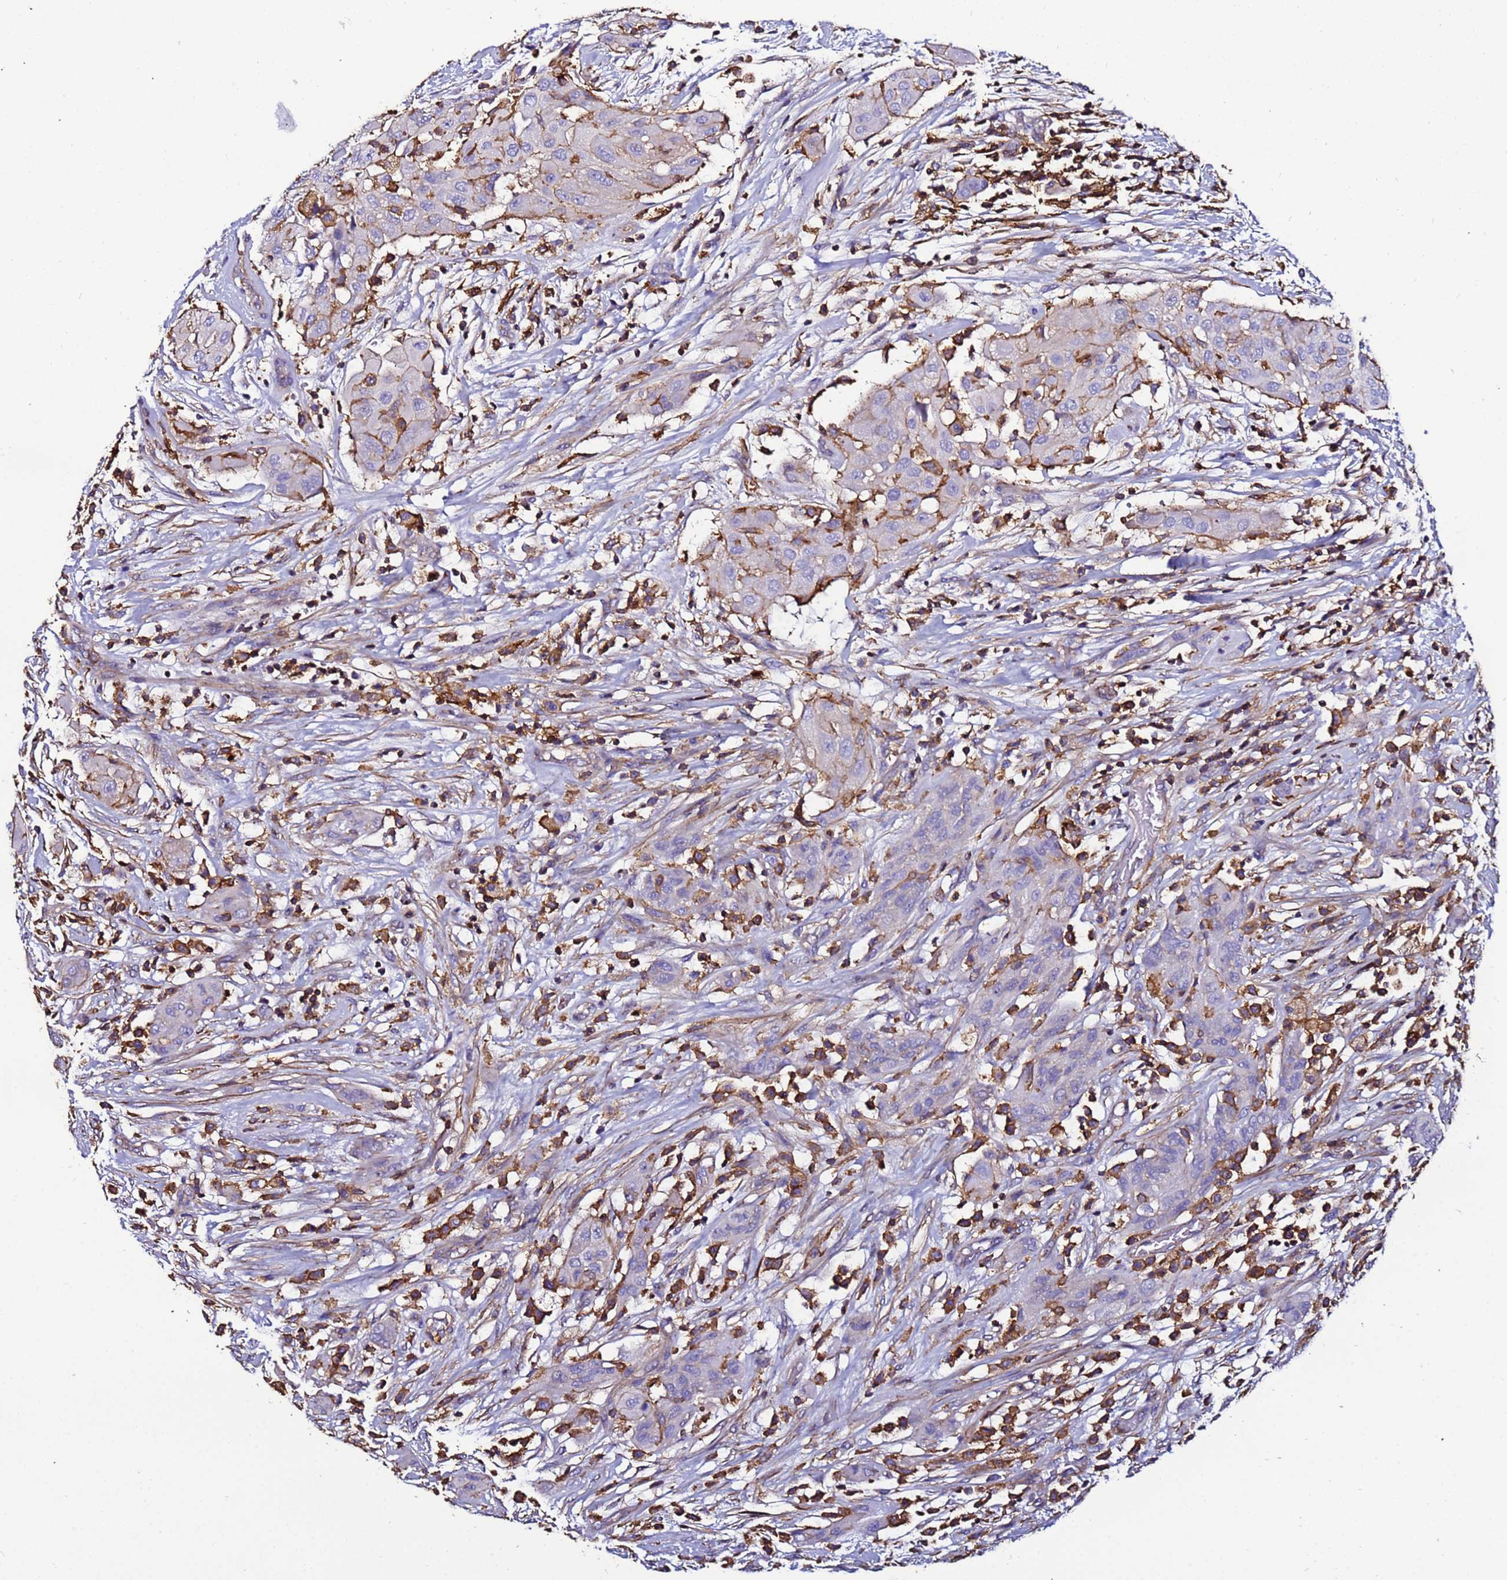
{"staining": {"intensity": "moderate", "quantity": "<25%", "location": "cytoplasmic/membranous"}, "tissue": "thyroid cancer", "cell_type": "Tumor cells", "image_type": "cancer", "snomed": [{"axis": "morphology", "description": "Papillary adenocarcinoma, NOS"}, {"axis": "topography", "description": "Thyroid gland"}], "caption": "DAB (3,3'-diaminobenzidine) immunohistochemical staining of human papillary adenocarcinoma (thyroid) reveals moderate cytoplasmic/membranous protein staining in about <25% of tumor cells. The staining is performed using DAB brown chromogen to label protein expression. The nuclei are counter-stained blue using hematoxylin.", "gene": "ACTB", "patient": {"sex": "female", "age": 59}}